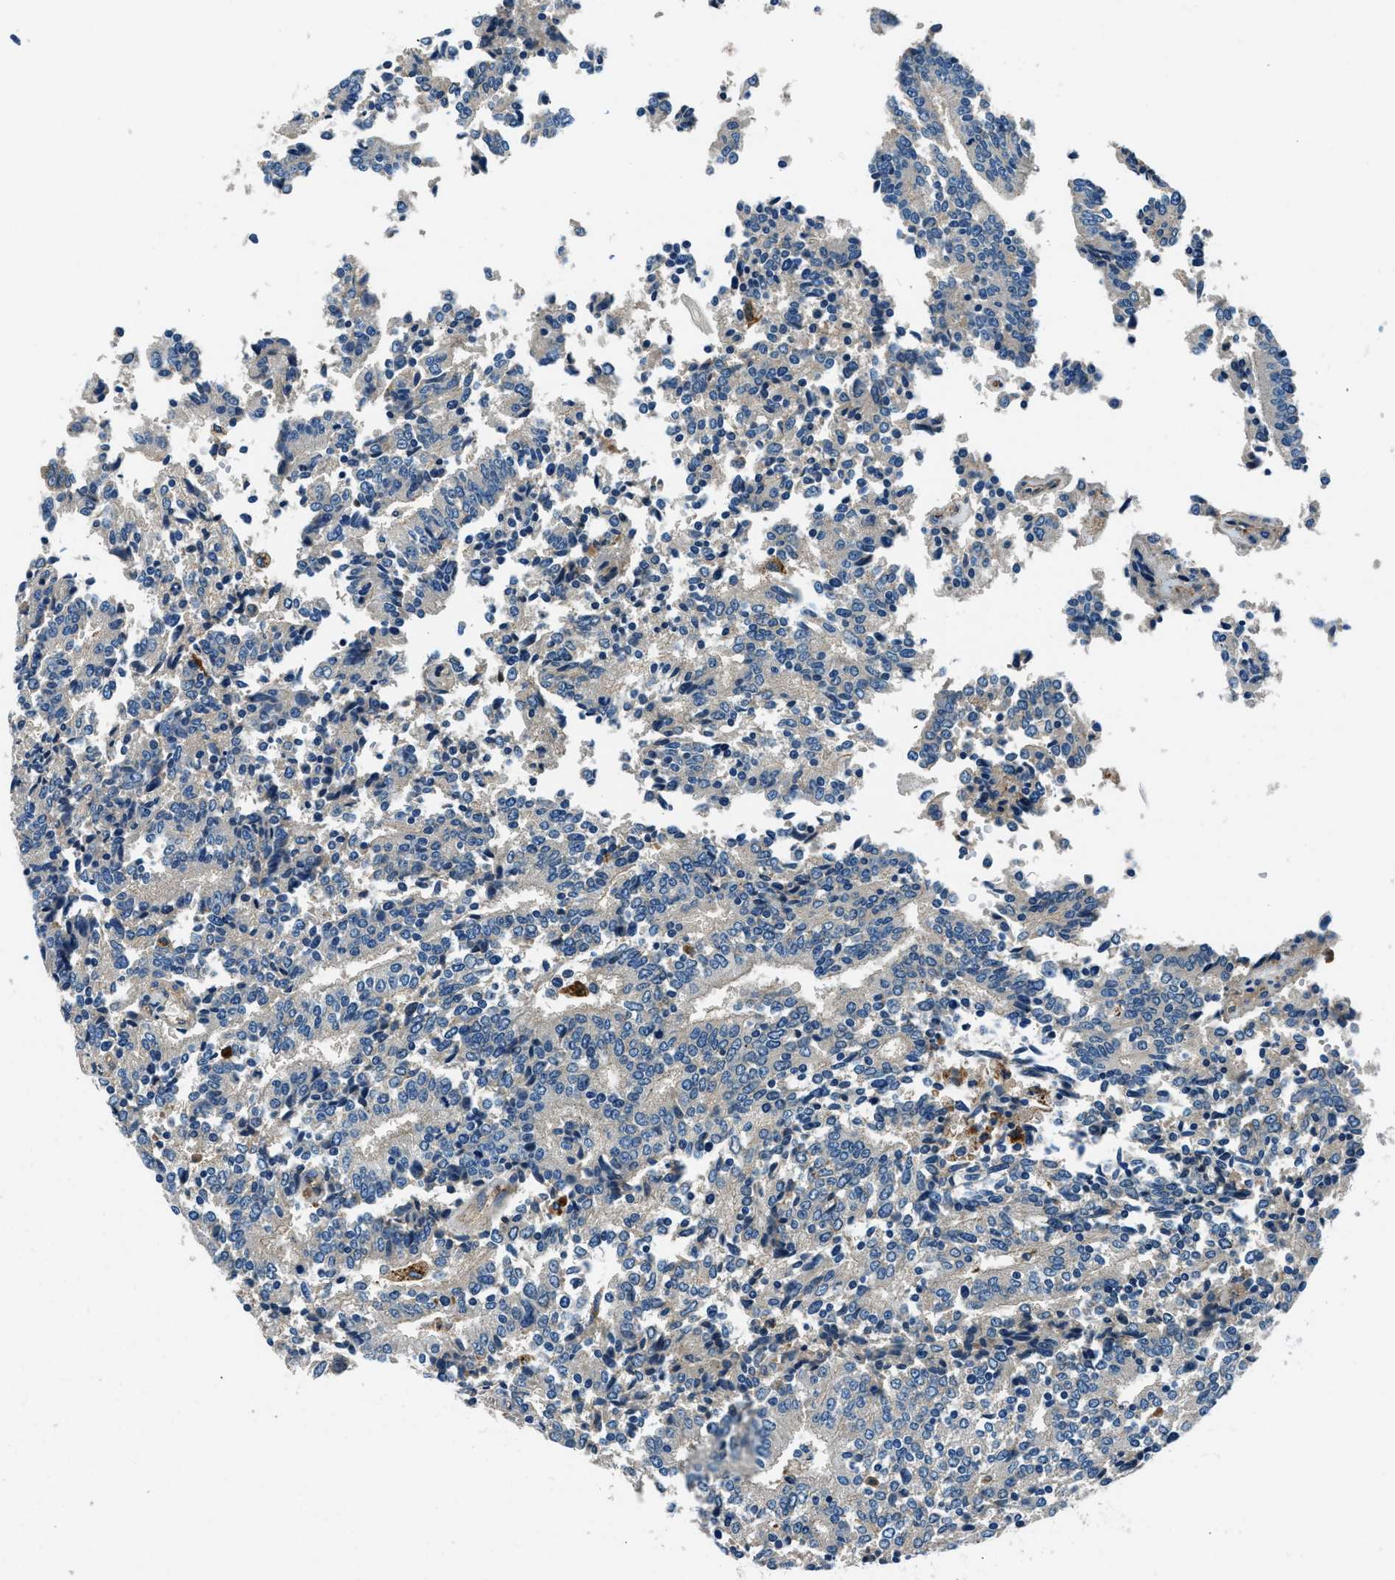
{"staining": {"intensity": "negative", "quantity": "none", "location": "none"}, "tissue": "prostate cancer", "cell_type": "Tumor cells", "image_type": "cancer", "snomed": [{"axis": "morphology", "description": "Normal tissue, NOS"}, {"axis": "morphology", "description": "Adenocarcinoma, High grade"}, {"axis": "topography", "description": "Prostate"}, {"axis": "topography", "description": "Seminal veicle"}], "caption": "The photomicrograph reveals no significant expression in tumor cells of prostate cancer (adenocarcinoma (high-grade)).", "gene": "SLC19A2", "patient": {"sex": "male", "age": 55}}